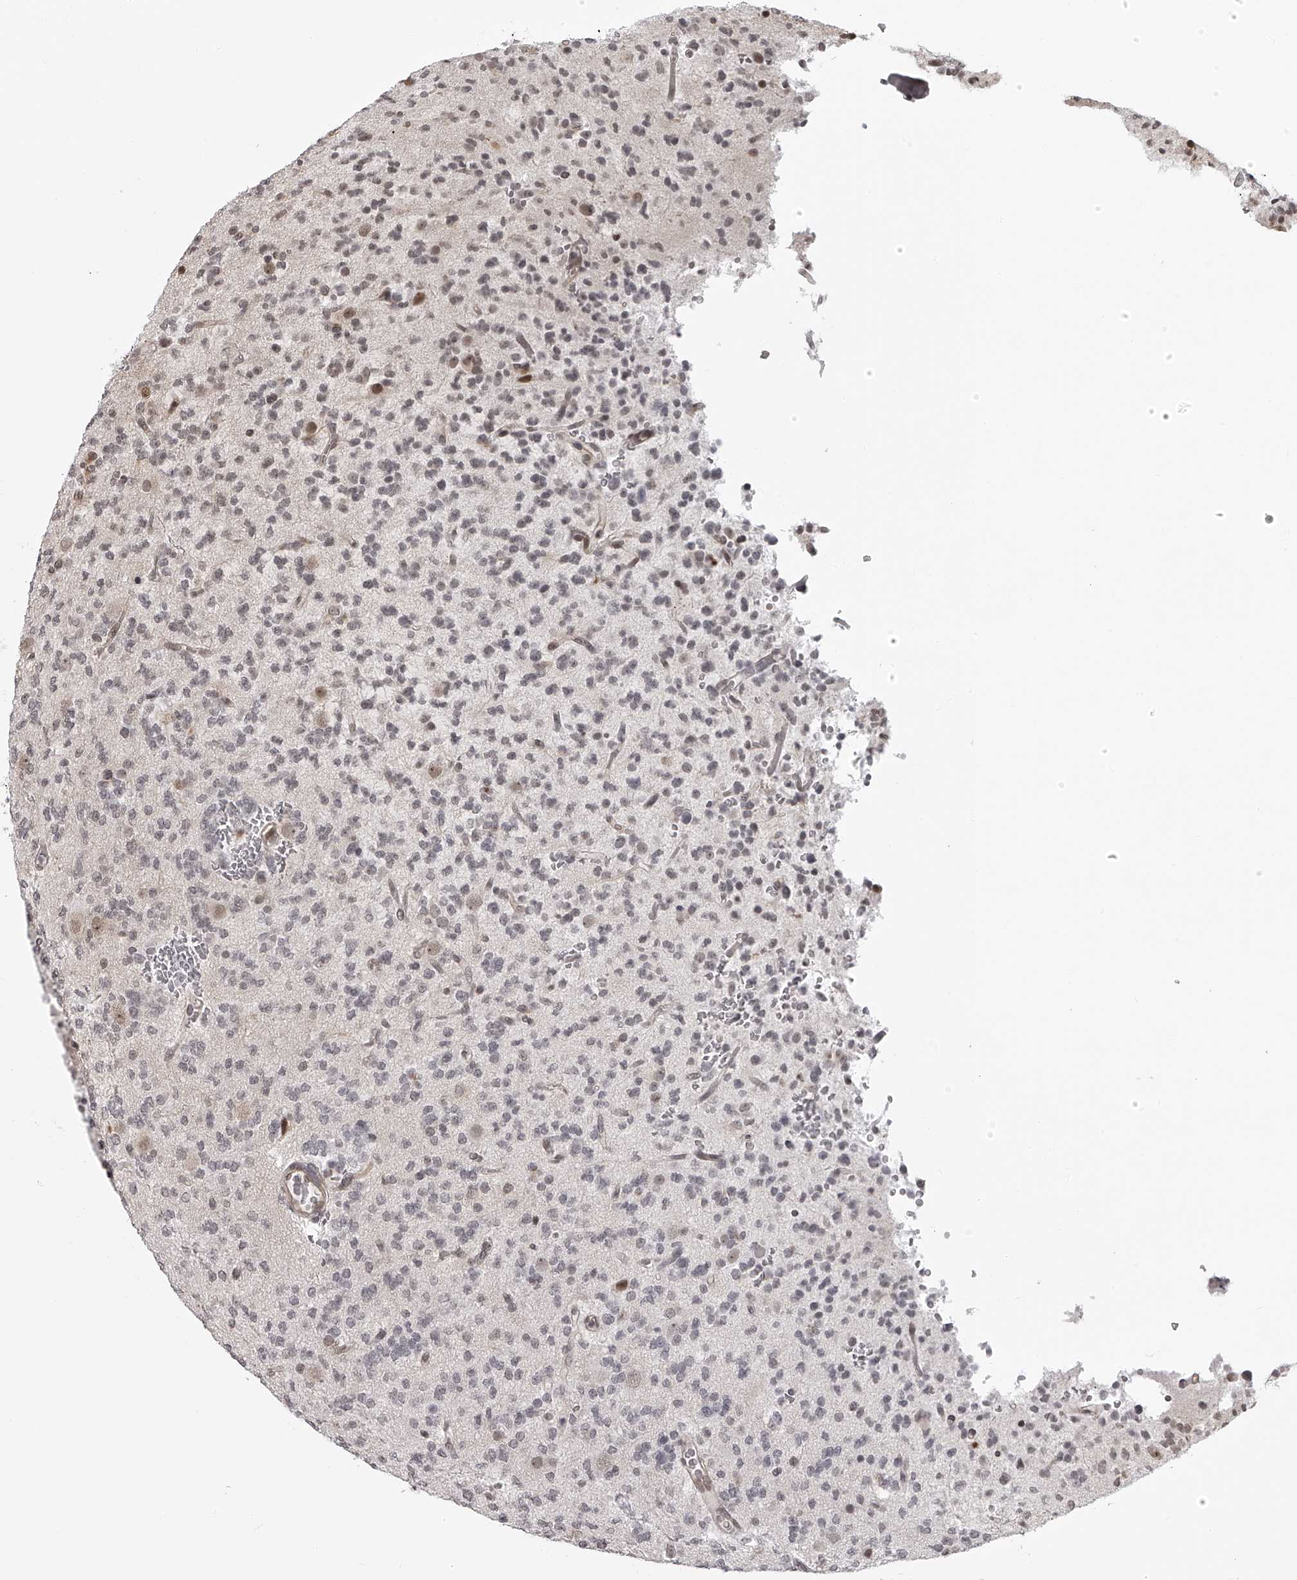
{"staining": {"intensity": "negative", "quantity": "none", "location": "none"}, "tissue": "glioma", "cell_type": "Tumor cells", "image_type": "cancer", "snomed": [{"axis": "morphology", "description": "Glioma, malignant, Low grade"}, {"axis": "topography", "description": "Brain"}], "caption": "This image is of malignant low-grade glioma stained with immunohistochemistry (IHC) to label a protein in brown with the nuclei are counter-stained blue. There is no positivity in tumor cells. (DAB immunohistochemistry (IHC) visualized using brightfield microscopy, high magnification).", "gene": "ODF2L", "patient": {"sex": "male", "age": 38}}